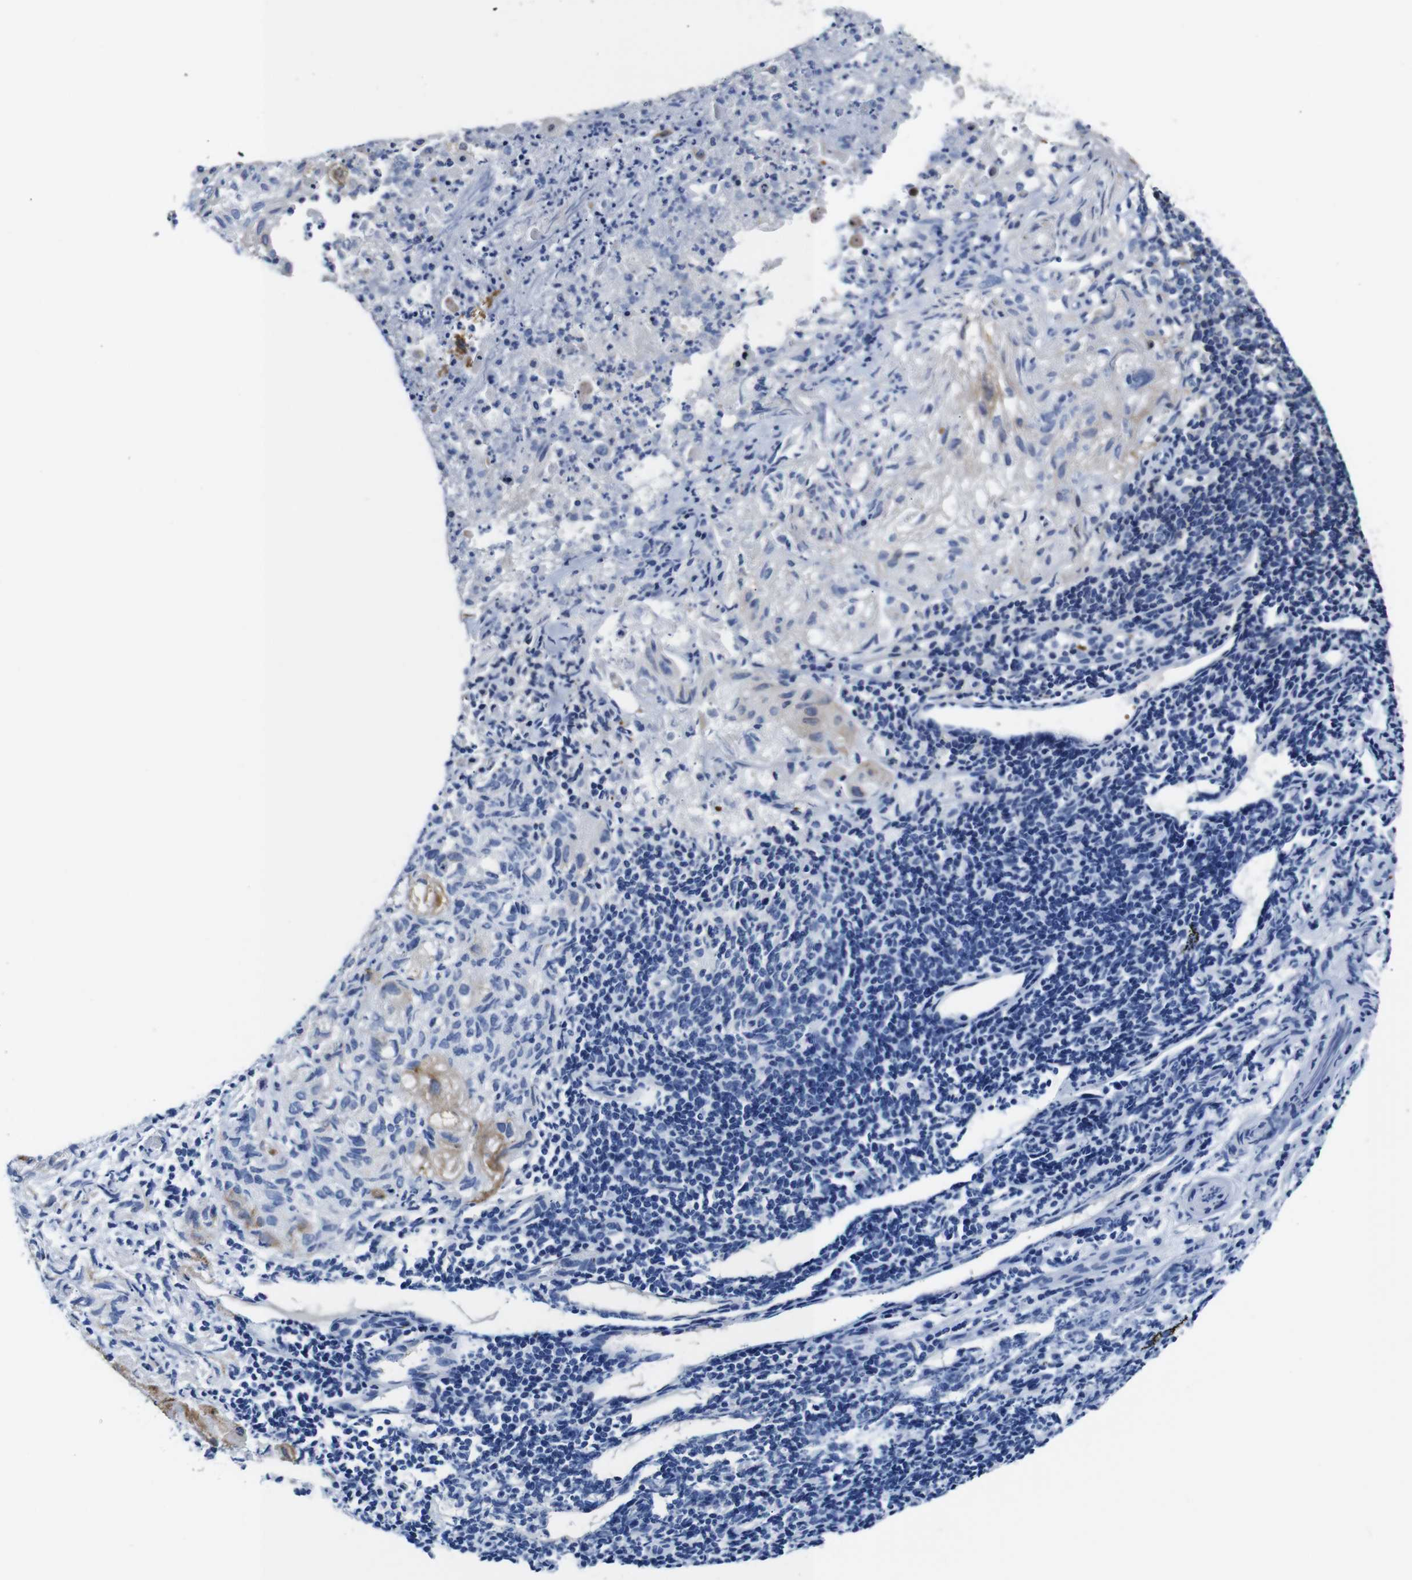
{"staining": {"intensity": "weak", "quantity": "<25%", "location": "cytoplasmic/membranous"}, "tissue": "lung cancer", "cell_type": "Tumor cells", "image_type": "cancer", "snomed": [{"axis": "morphology", "description": "Inflammation, NOS"}, {"axis": "morphology", "description": "Squamous cell carcinoma, NOS"}, {"axis": "topography", "description": "Lymph node"}, {"axis": "topography", "description": "Soft tissue"}, {"axis": "topography", "description": "Lung"}], "caption": "A high-resolution histopathology image shows IHC staining of lung cancer (squamous cell carcinoma), which displays no significant positivity in tumor cells.", "gene": "ILDR2", "patient": {"sex": "male", "age": 66}}